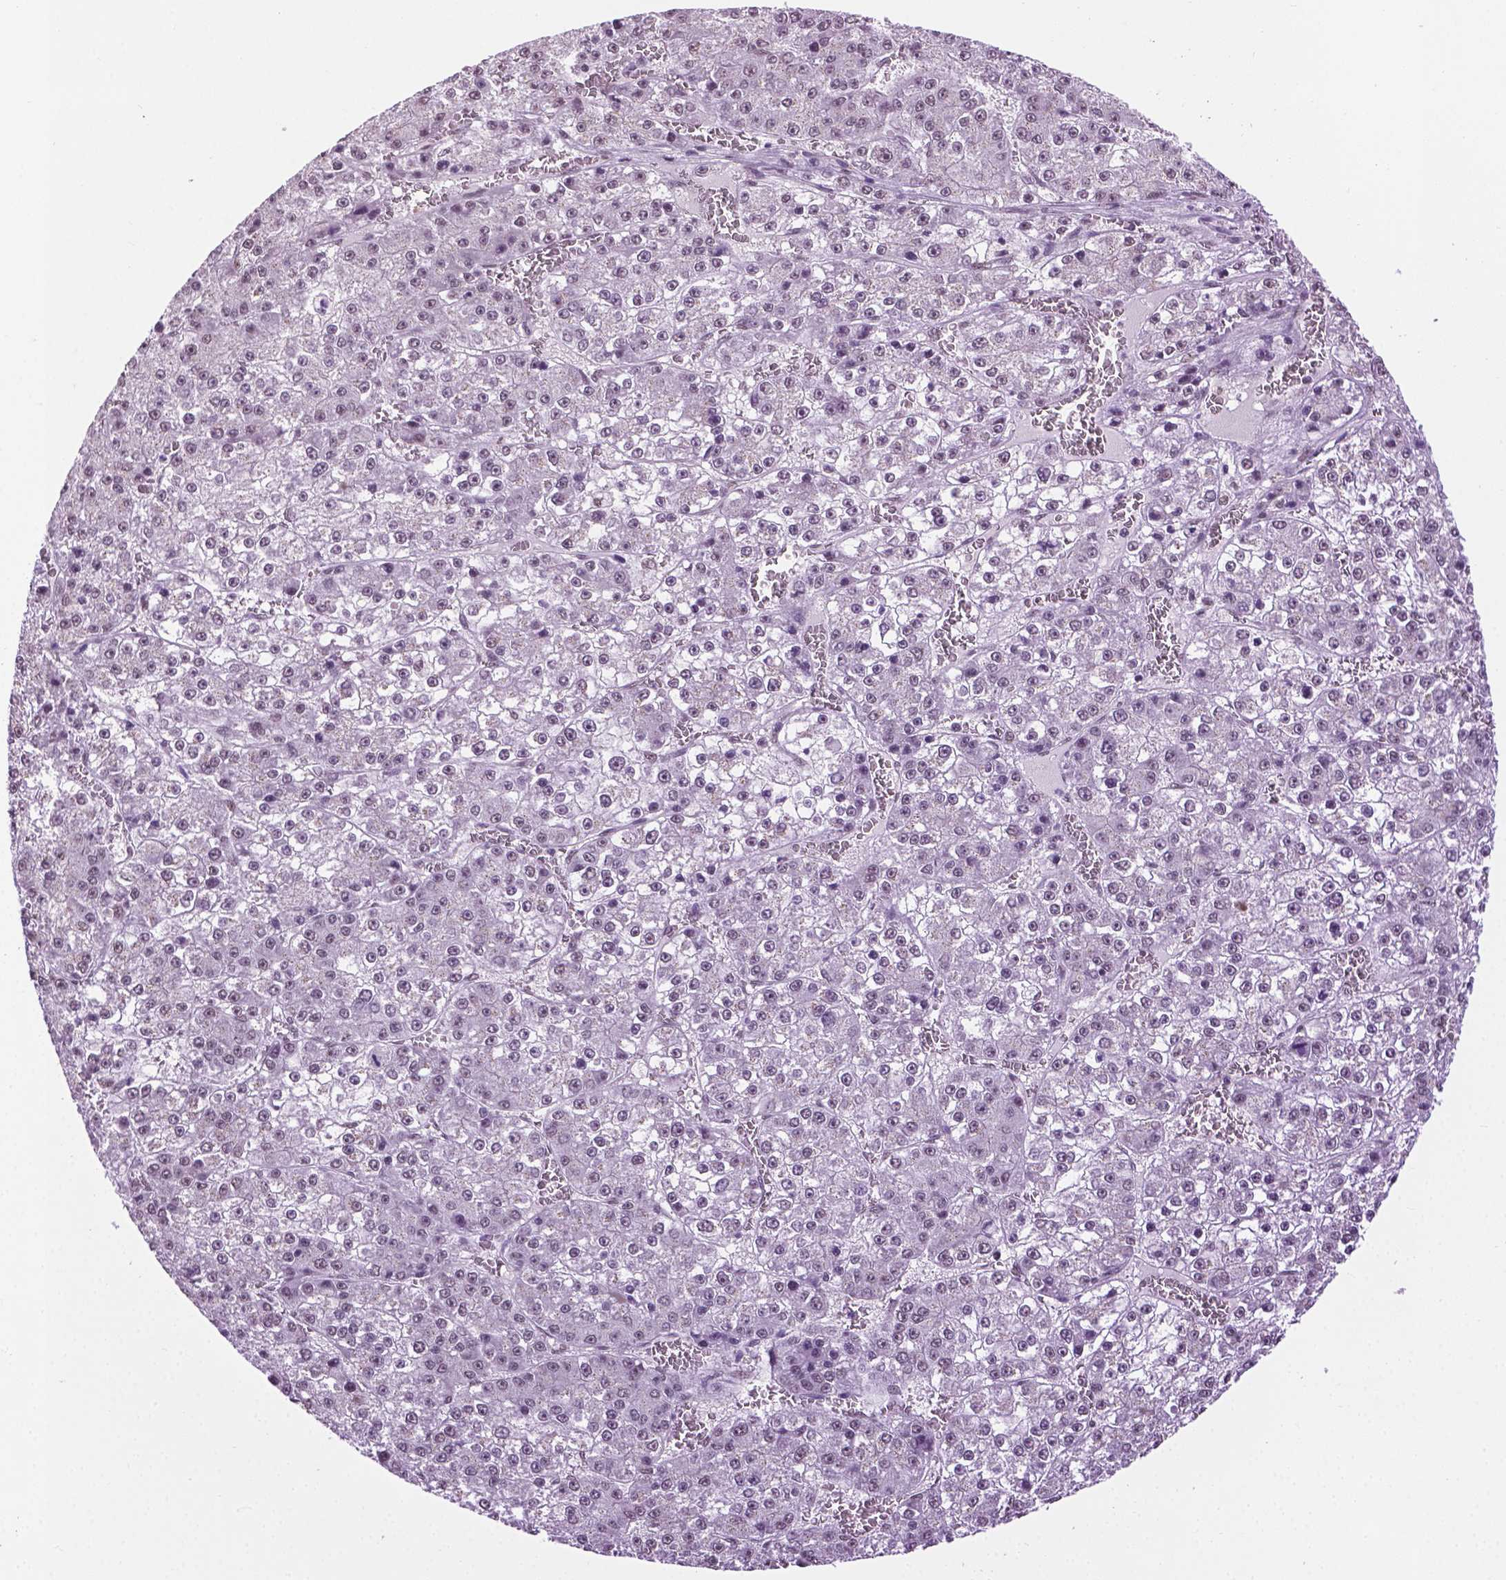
{"staining": {"intensity": "negative", "quantity": "none", "location": "none"}, "tissue": "liver cancer", "cell_type": "Tumor cells", "image_type": "cancer", "snomed": [{"axis": "morphology", "description": "Carcinoma, Hepatocellular, NOS"}, {"axis": "topography", "description": "Liver"}], "caption": "IHC histopathology image of liver hepatocellular carcinoma stained for a protein (brown), which exhibits no staining in tumor cells. (DAB (3,3'-diaminobenzidine) immunohistochemistry (IHC) with hematoxylin counter stain).", "gene": "ABI2", "patient": {"sex": "female", "age": 73}}